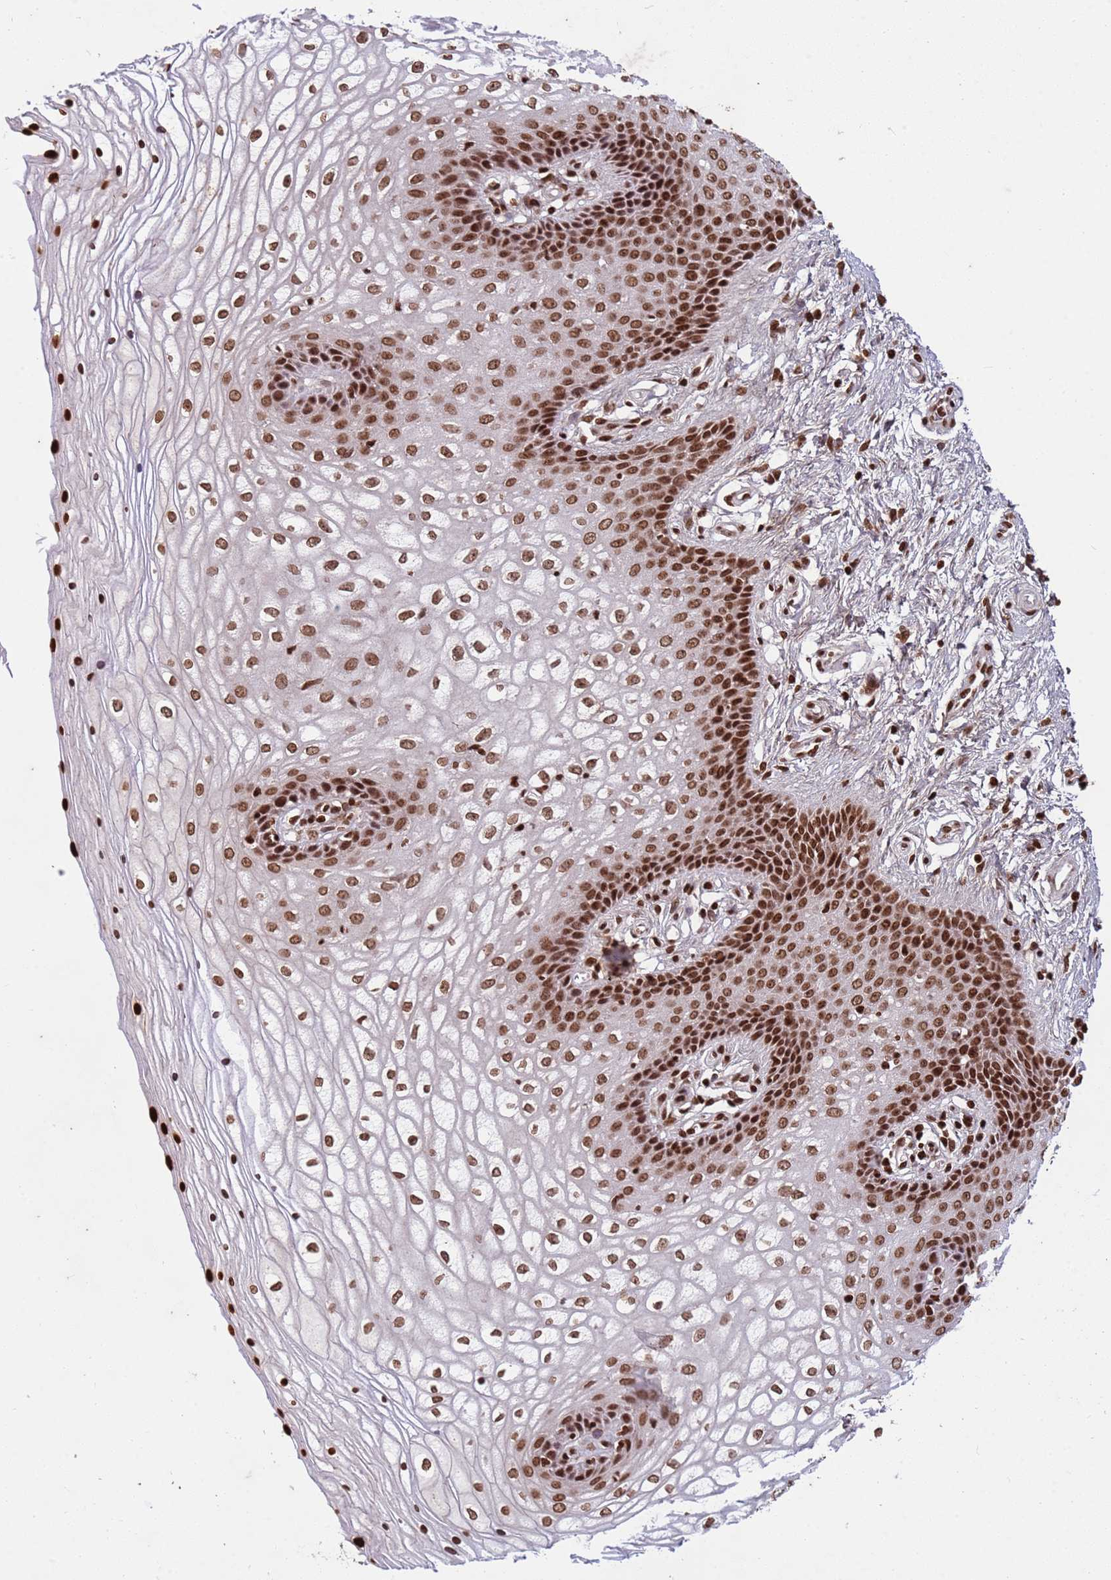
{"staining": {"intensity": "strong", "quantity": ">75%", "location": "nuclear"}, "tissue": "vagina", "cell_type": "Squamous epithelial cells", "image_type": "normal", "snomed": [{"axis": "morphology", "description": "Normal tissue, NOS"}, {"axis": "topography", "description": "Vagina"}], "caption": "DAB (3,3'-diaminobenzidine) immunohistochemical staining of normal vagina reveals strong nuclear protein staining in about >75% of squamous epithelial cells.", "gene": "H3", "patient": {"sex": "female", "age": 34}}